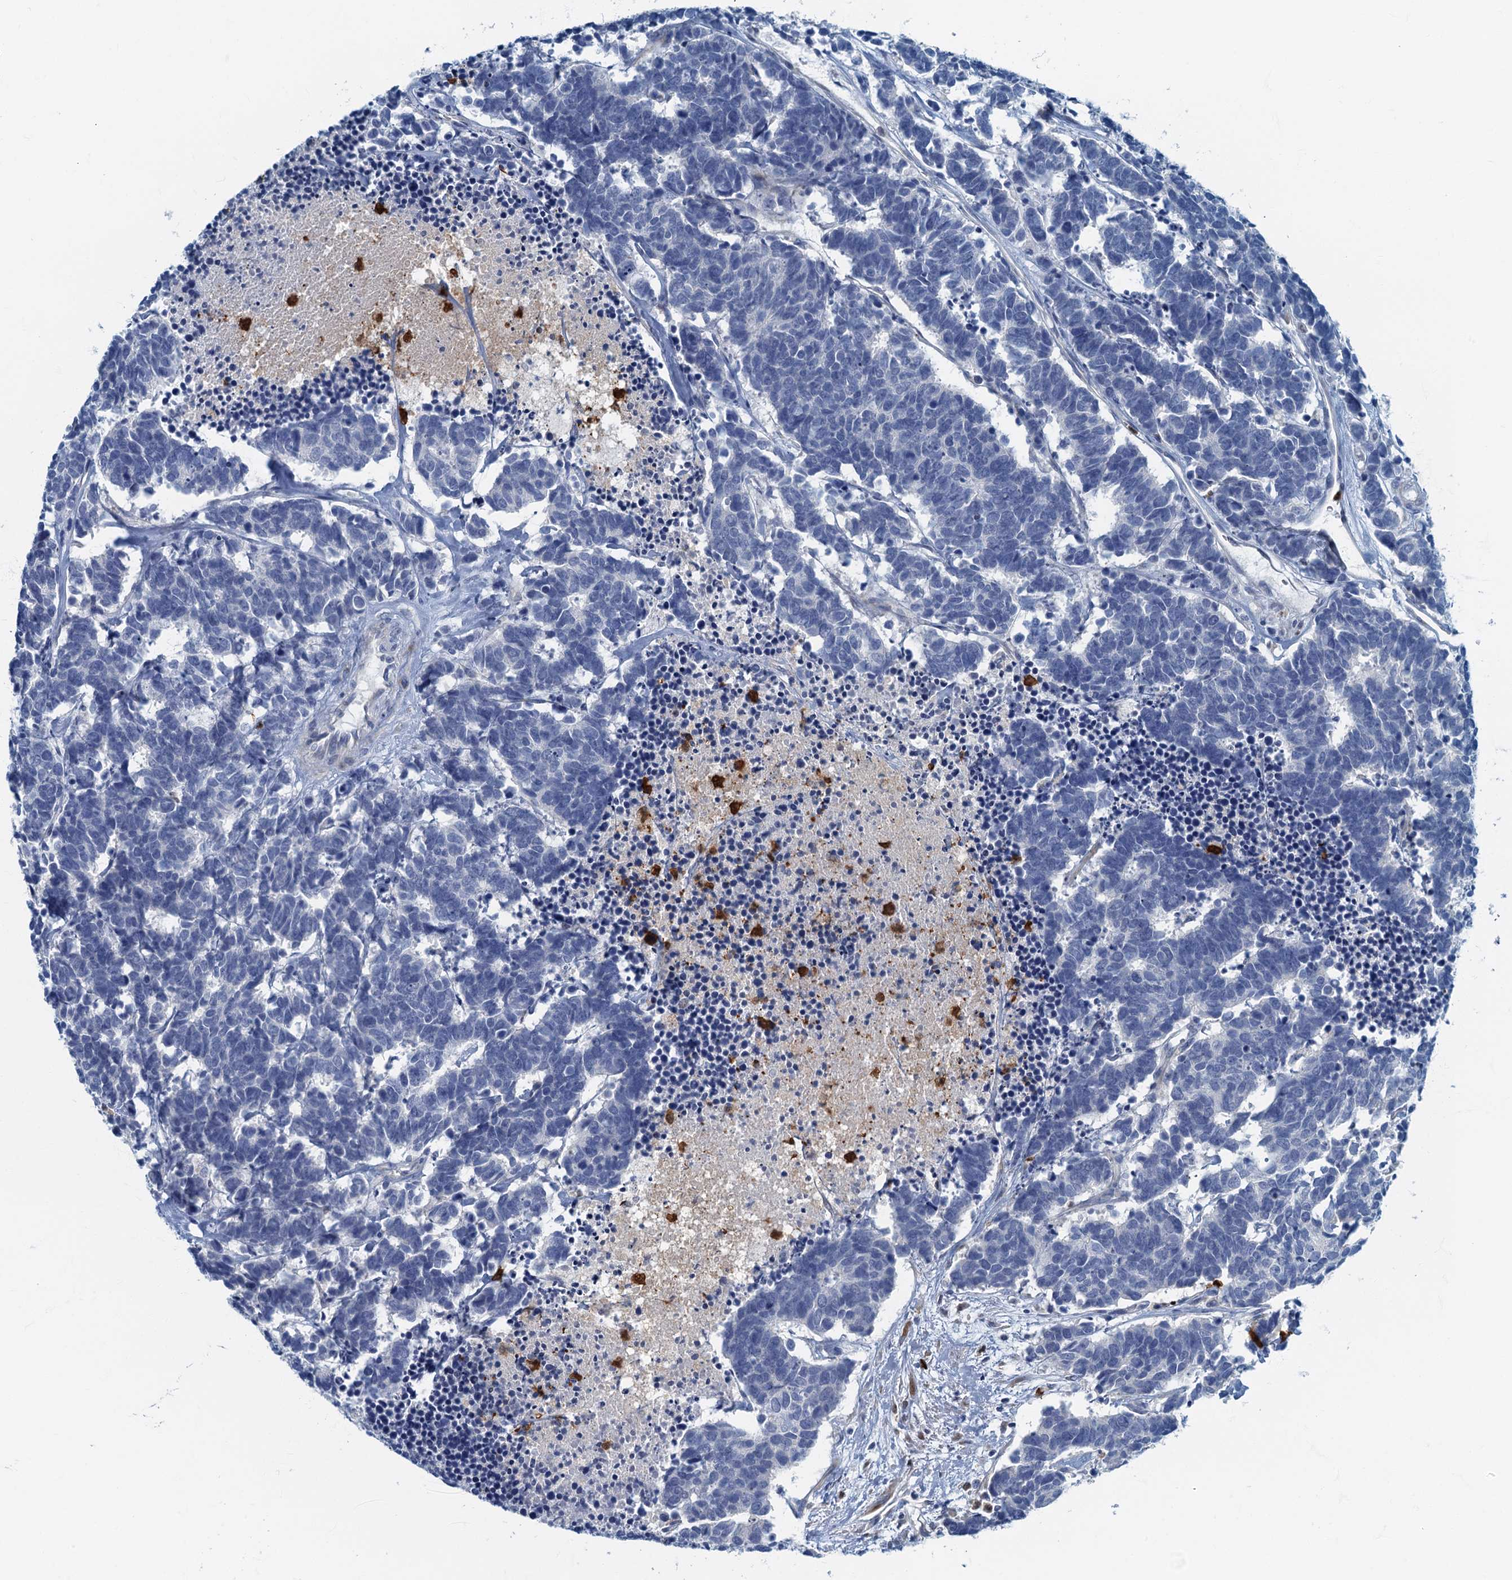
{"staining": {"intensity": "negative", "quantity": "none", "location": "none"}, "tissue": "carcinoid", "cell_type": "Tumor cells", "image_type": "cancer", "snomed": [{"axis": "morphology", "description": "Carcinoma, NOS"}, {"axis": "morphology", "description": "Carcinoid, malignant, NOS"}, {"axis": "topography", "description": "Urinary bladder"}], "caption": "Carcinoma was stained to show a protein in brown. There is no significant staining in tumor cells. (DAB immunohistochemistry (IHC) visualized using brightfield microscopy, high magnification).", "gene": "ANKDD1A", "patient": {"sex": "male", "age": 57}}